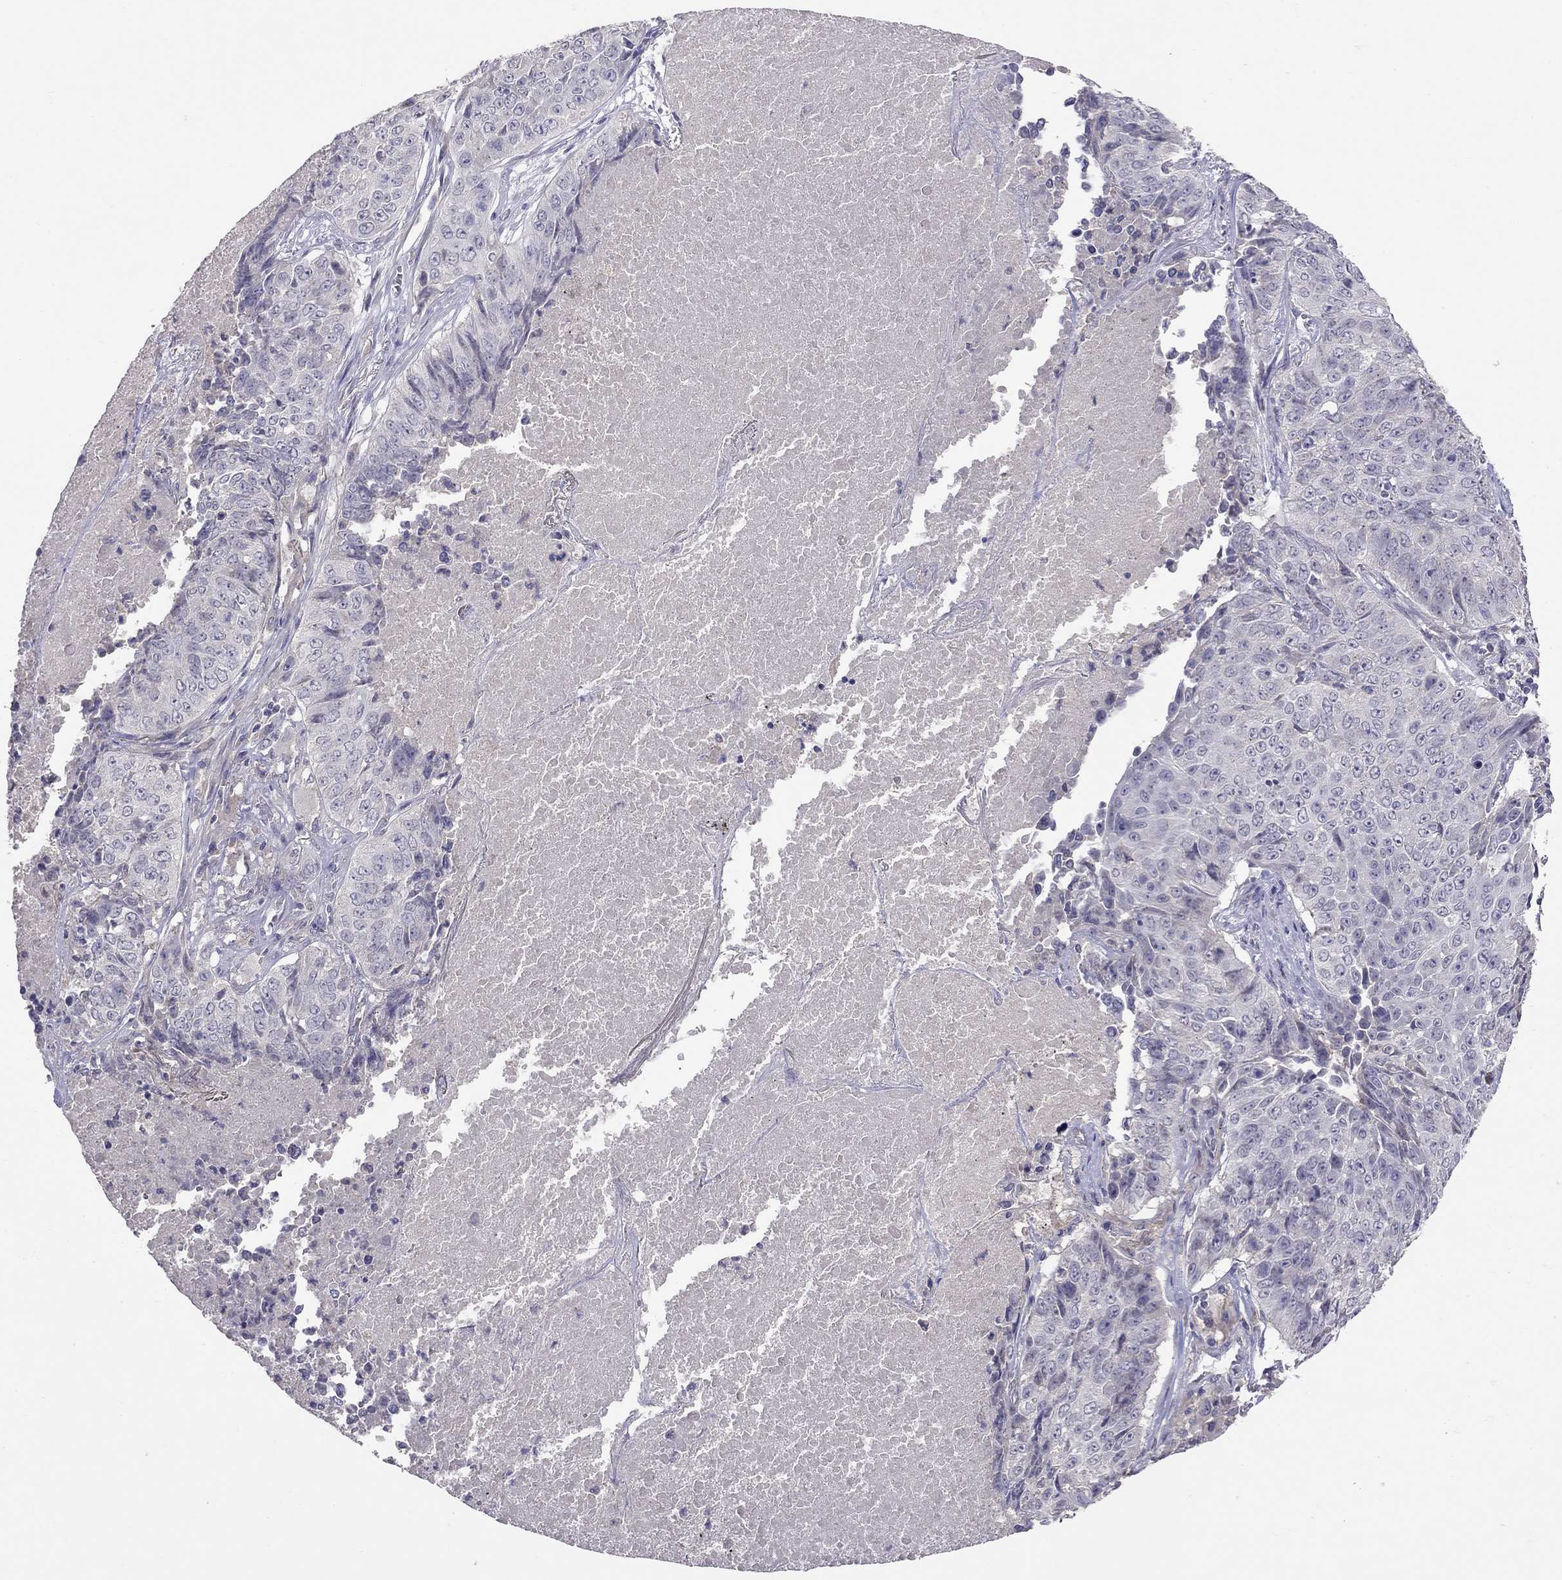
{"staining": {"intensity": "negative", "quantity": "none", "location": "none"}, "tissue": "lung cancer", "cell_type": "Tumor cells", "image_type": "cancer", "snomed": [{"axis": "morphology", "description": "Normal tissue, NOS"}, {"axis": "morphology", "description": "Squamous cell carcinoma, NOS"}, {"axis": "topography", "description": "Bronchus"}, {"axis": "topography", "description": "Lung"}], "caption": "Tumor cells show no significant positivity in lung cancer (squamous cell carcinoma).", "gene": "RTP5", "patient": {"sex": "male", "age": 64}}